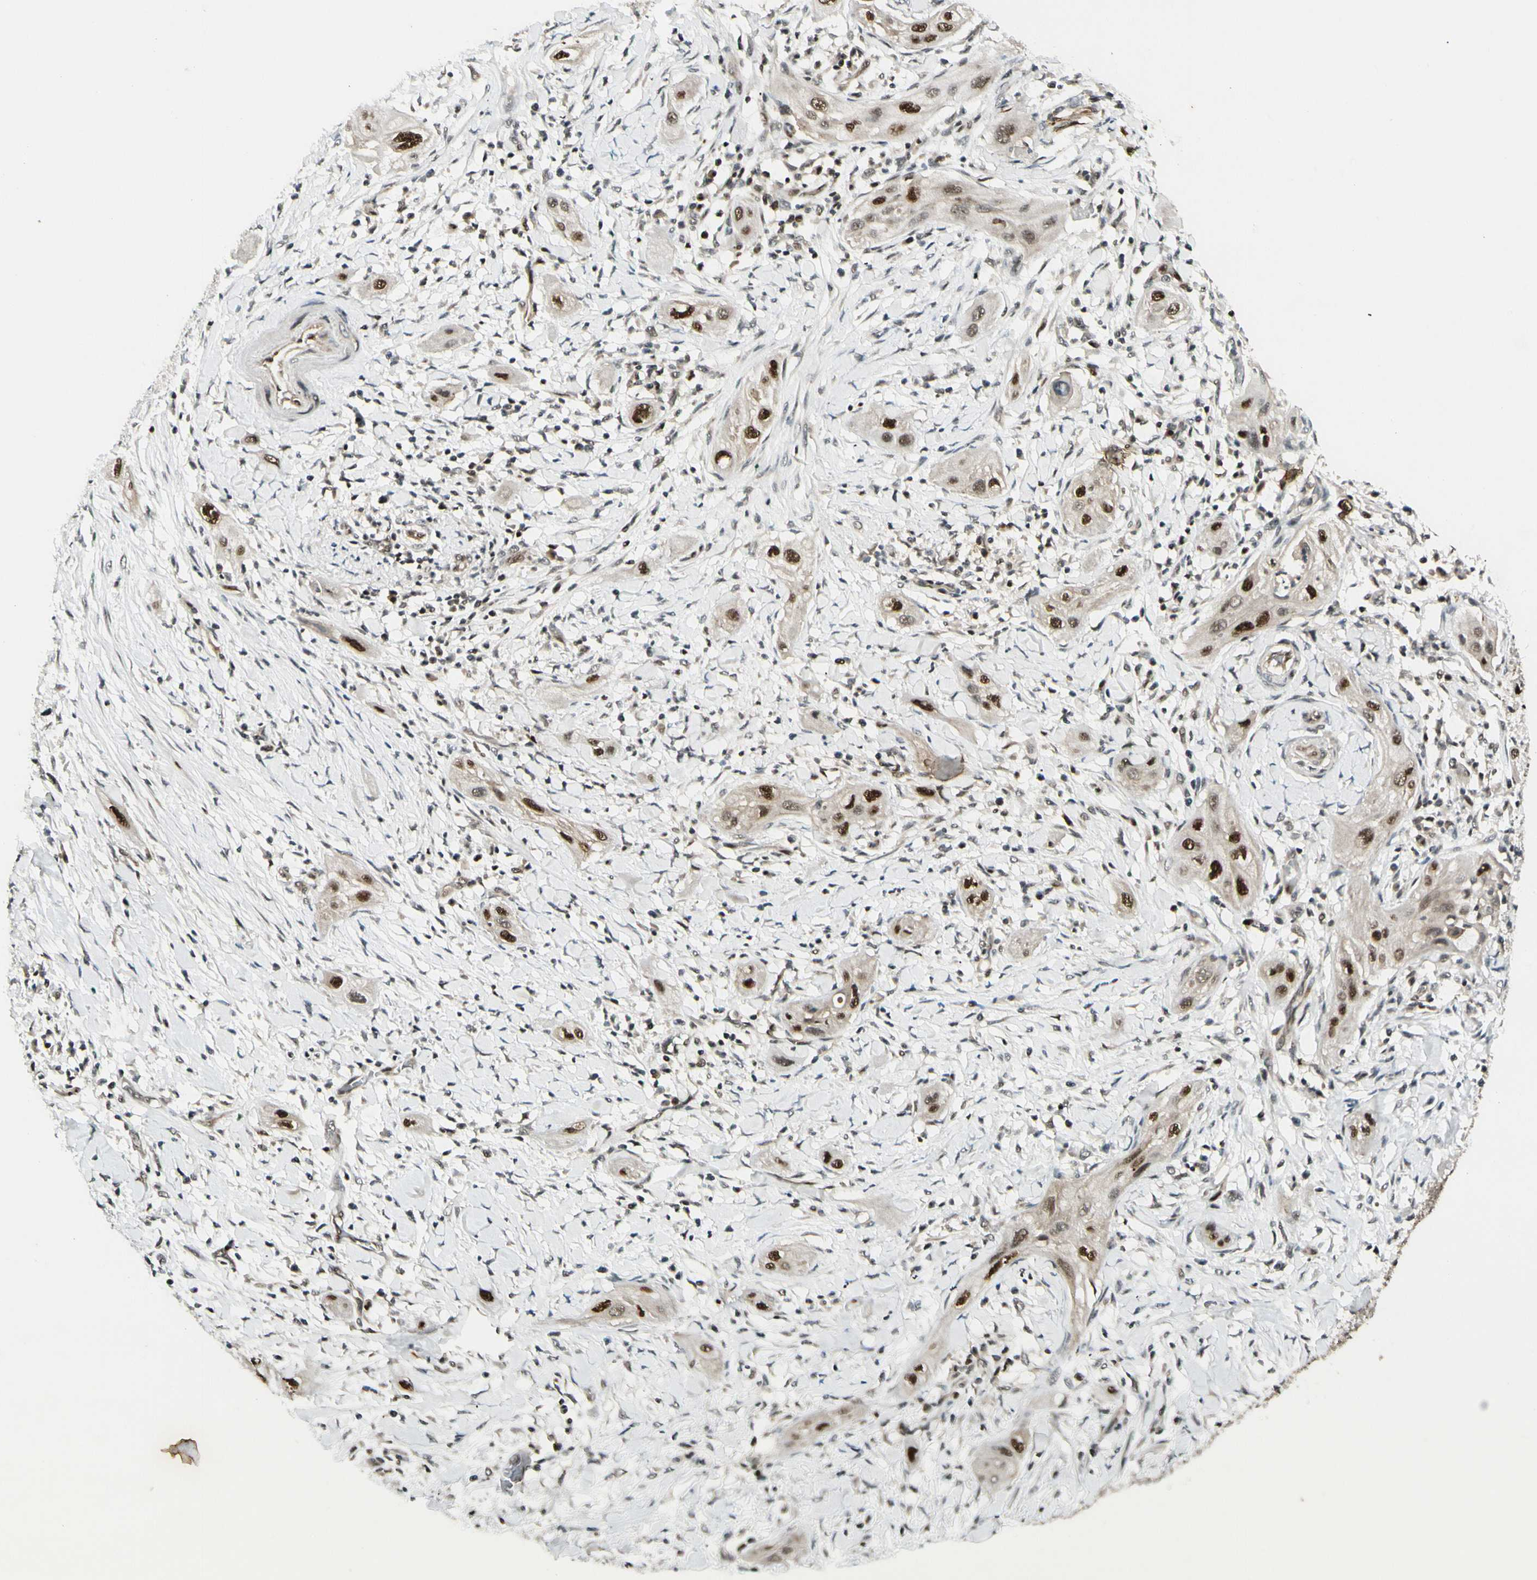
{"staining": {"intensity": "strong", "quantity": ">75%", "location": "nuclear"}, "tissue": "lung cancer", "cell_type": "Tumor cells", "image_type": "cancer", "snomed": [{"axis": "morphology", "description": "Squamous cell carcinoma, NOS"}, {"axis": "topography", "description": "Lung"}], "caption": "Lung cancer (squamous cell carcinoma) stained for a protein (brown) reveals strong nuclear positive positivity in approximately >75% of tumor cells.", "gene": "CDK11A", "patient": {"sex": "female", "age": 47}}